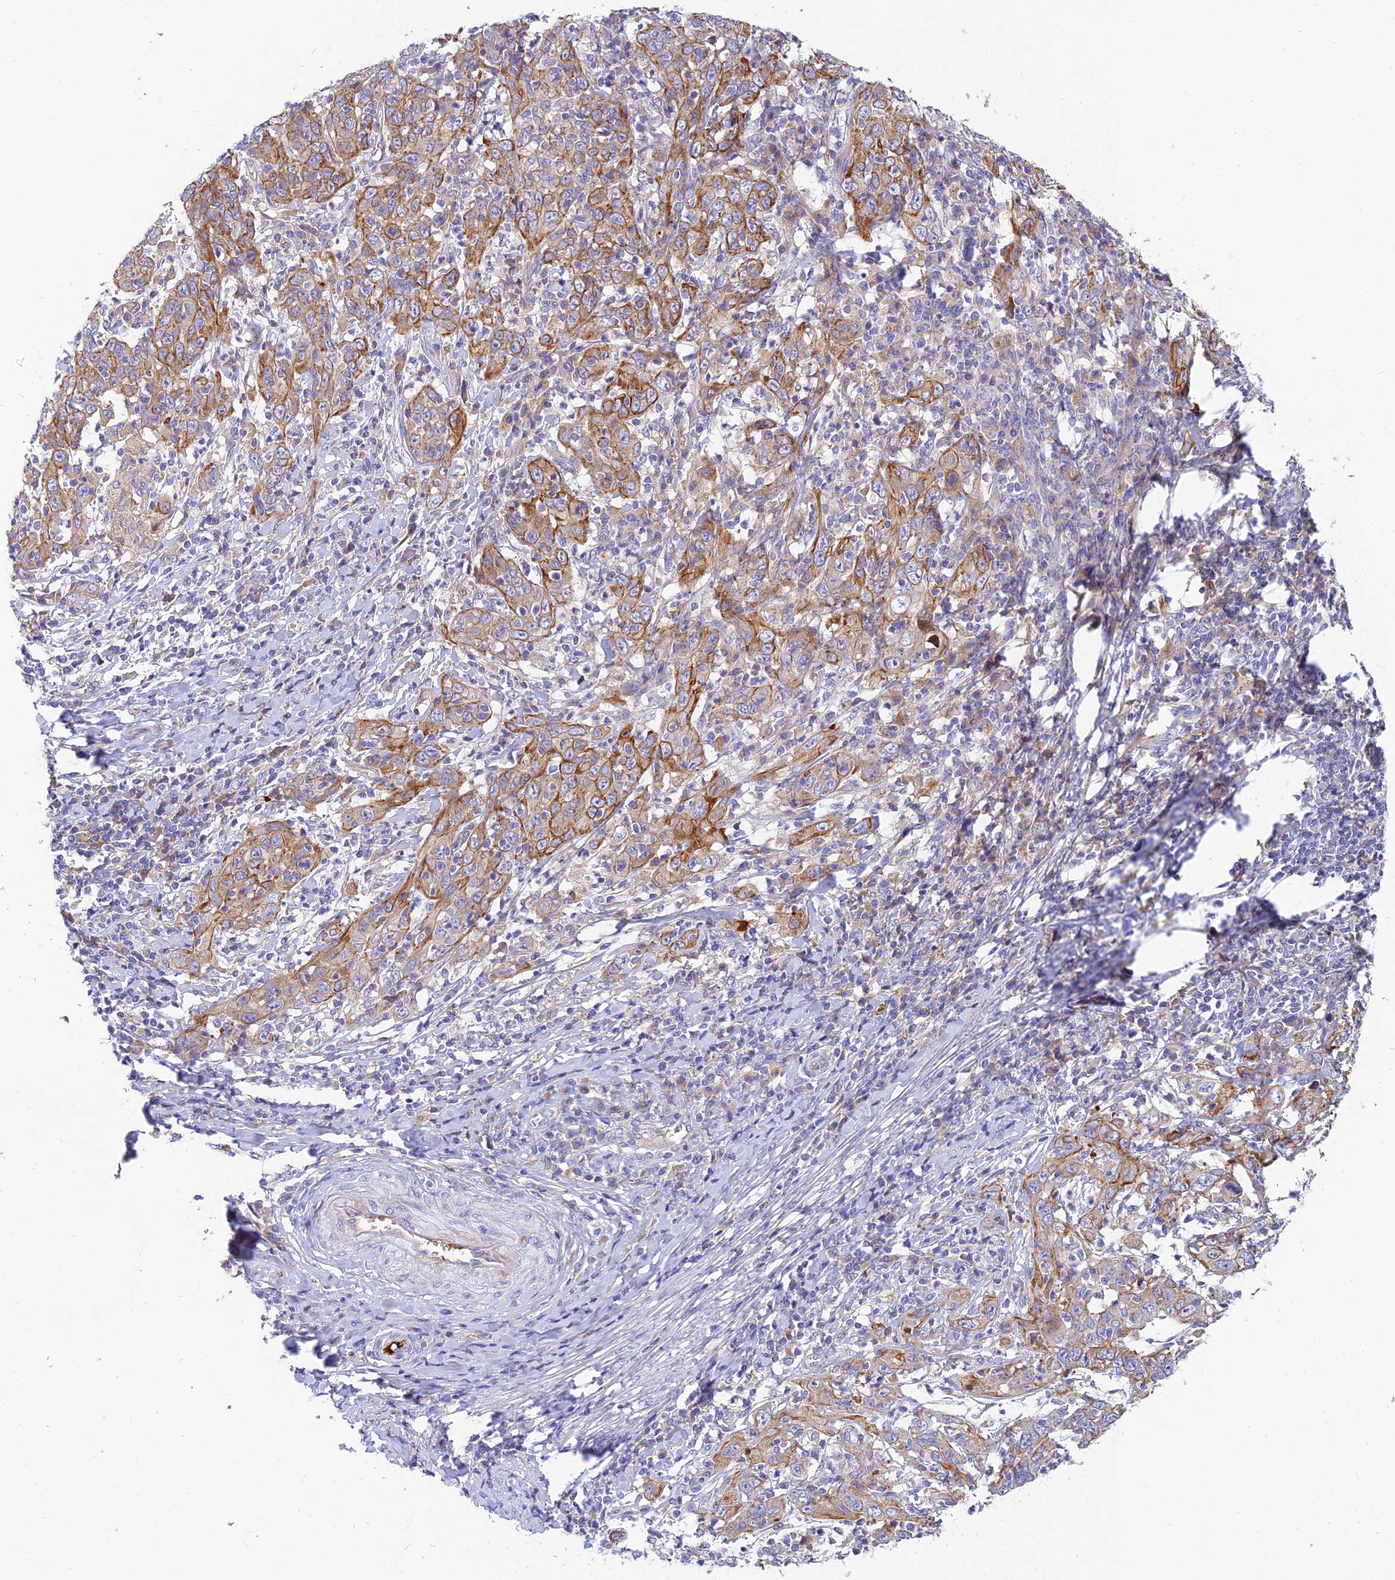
{"staining": {"intensity": "moderate", "quantity": "25%-75%", "location": "cytoplasmic/membranous"}, "tissue": "cervical cancer", "cell_type": "Tumor cells", "image_type": "cancer", "snomed": [{"axis": "morphology", "description": "Squamous cell carcinoma, NOS"}, {"axis": "topography", "description": "Cervix"}], "caption": "Cervical cancer stained for a protein (brown) shows moderate cytoplasmic/membranous positive expression in approximately 25%-75% of tumor cells.", "gene": "MROH1", "patient": {"sex": "female", "age": 46}}